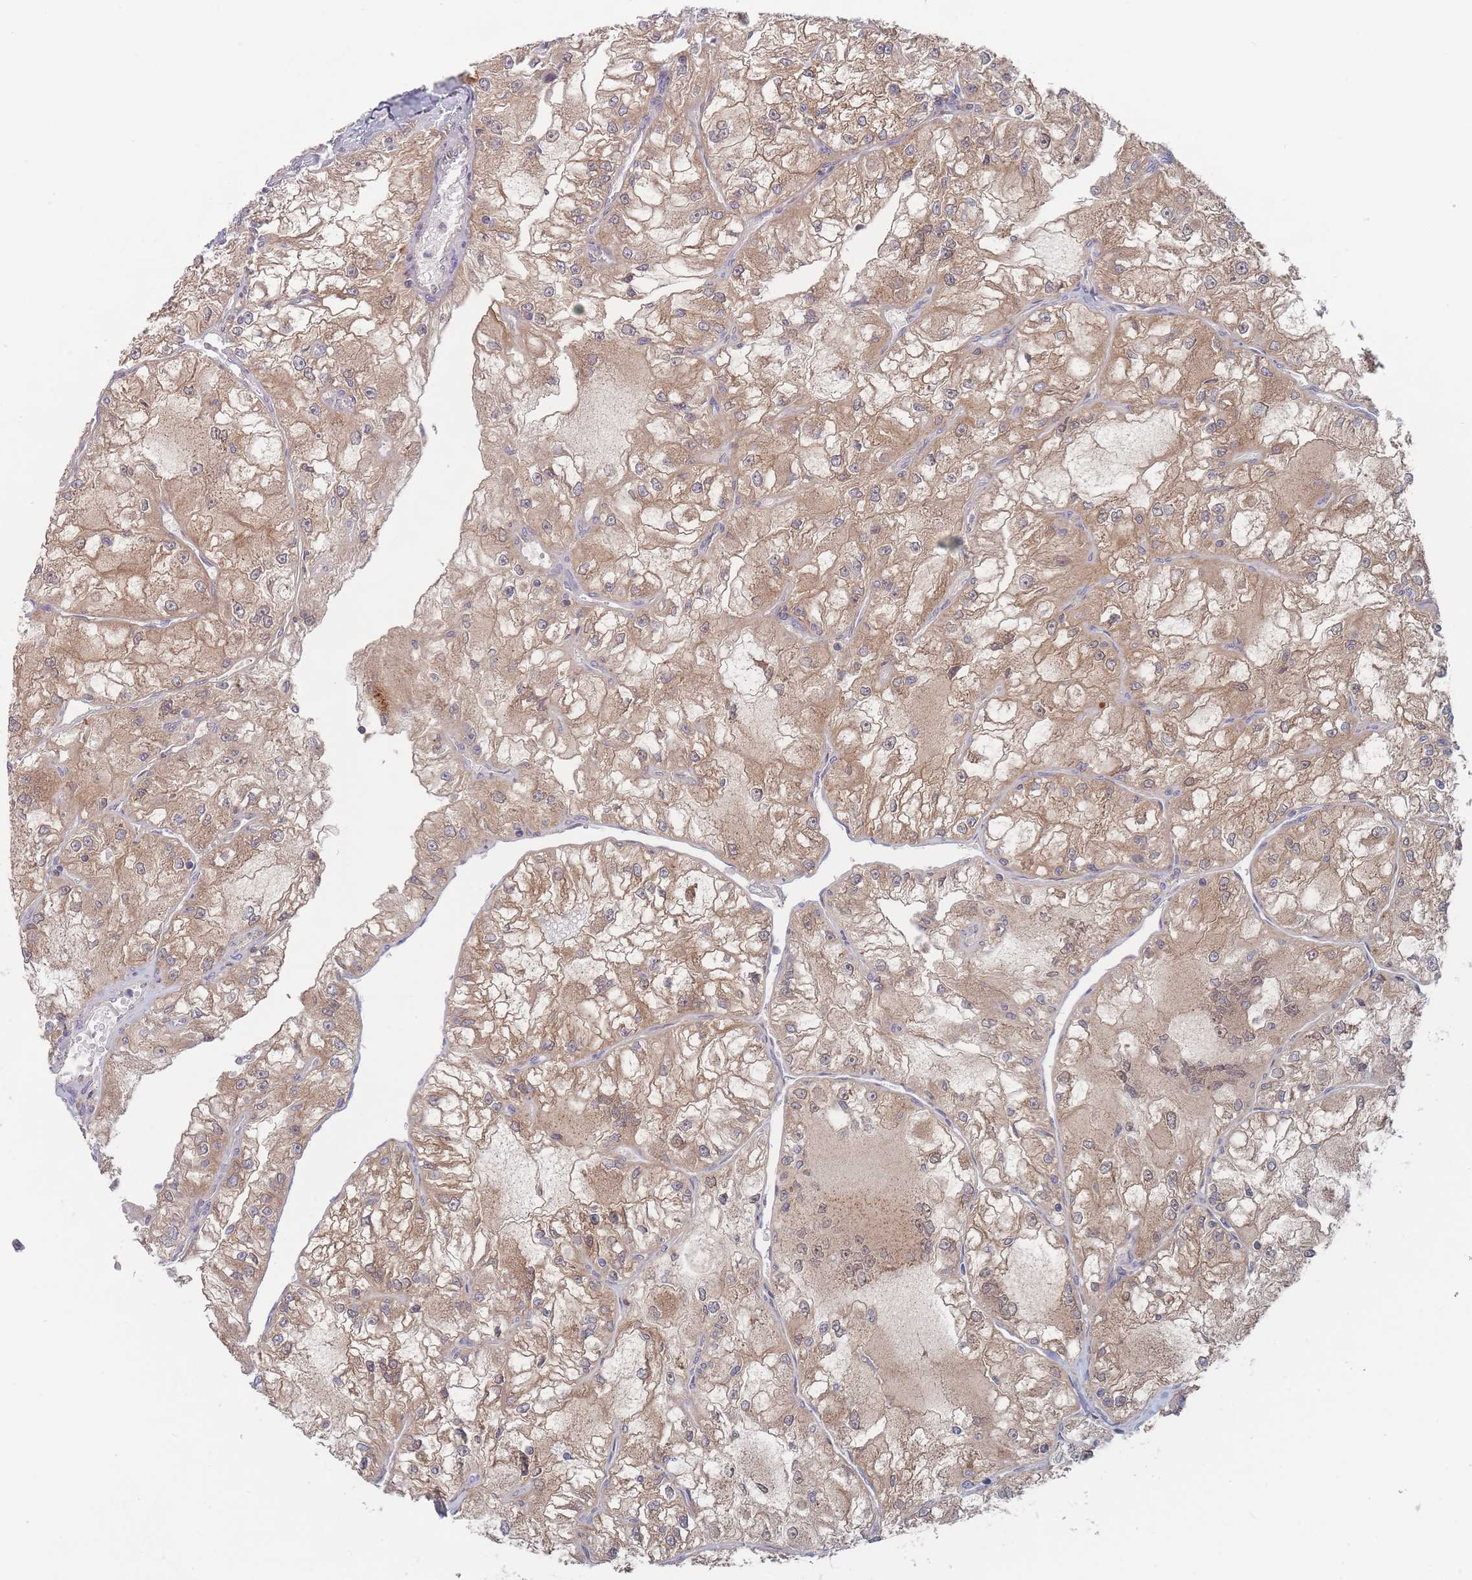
{"staining": {"intensity": "moderate", "quantity": ">75%", "location": "cytoplasmic/membranous"}, "tissue": "renal cancer", "cell_type": "Tumor cells", "image_type": "cancer", "snomed": [{"axis": "morphology", "description": "Adenocarcinoma, NOS"}, {"axis": "topography", "description": "Kidney"}], "caption": "An immunohistochemistry (IHC) image of tumor tissue is shown. Protein staining in brown shows moderate cytoplasmic/membranous positivity in adenocarcinoma (renal) within tumor cells.", "gene": "EFCC1", "patient": {"sex": "female", "age": 72}}